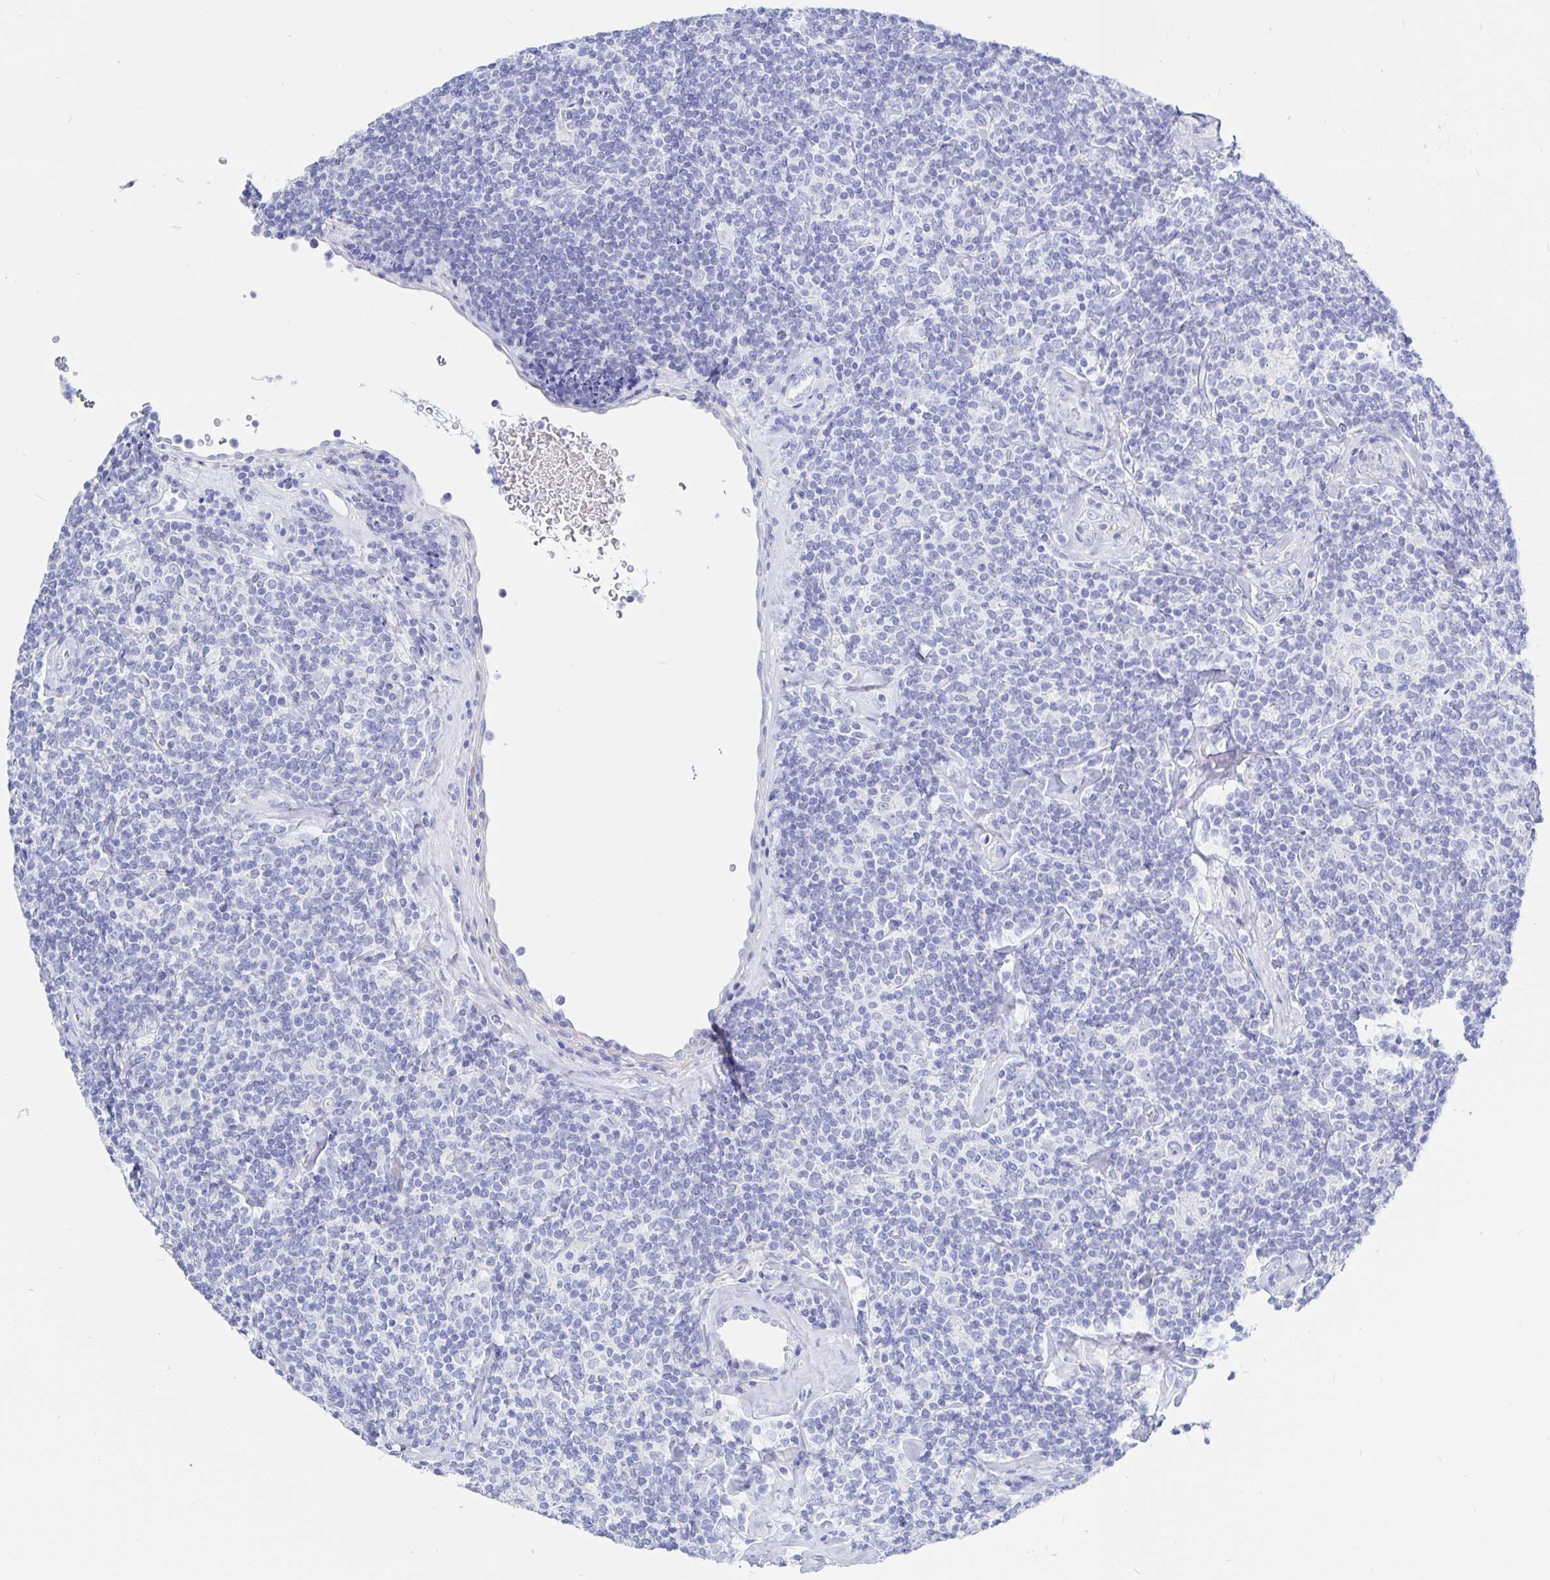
{"staining": {"intensity": "negative", "quantity": "none", "location": "none"}, "tissue": "lymphoma", "cell_type": "Tumor cells", "image_type": "cancer", "snomed": [{"axis": "morphology", "description": "Malignant lymphoma, non-Hodgkin's type, Low grade"}, {"axis": "topography", "description": "Lymph node"}], "caption": "An IHC image of lymphoma is shown. There is no staining in tumor cells of lymphoma. (DAB IHC with hematoxylin counter stain).", "gene": "KCNH6", "patient": {"sex": "female", "age": 56}}